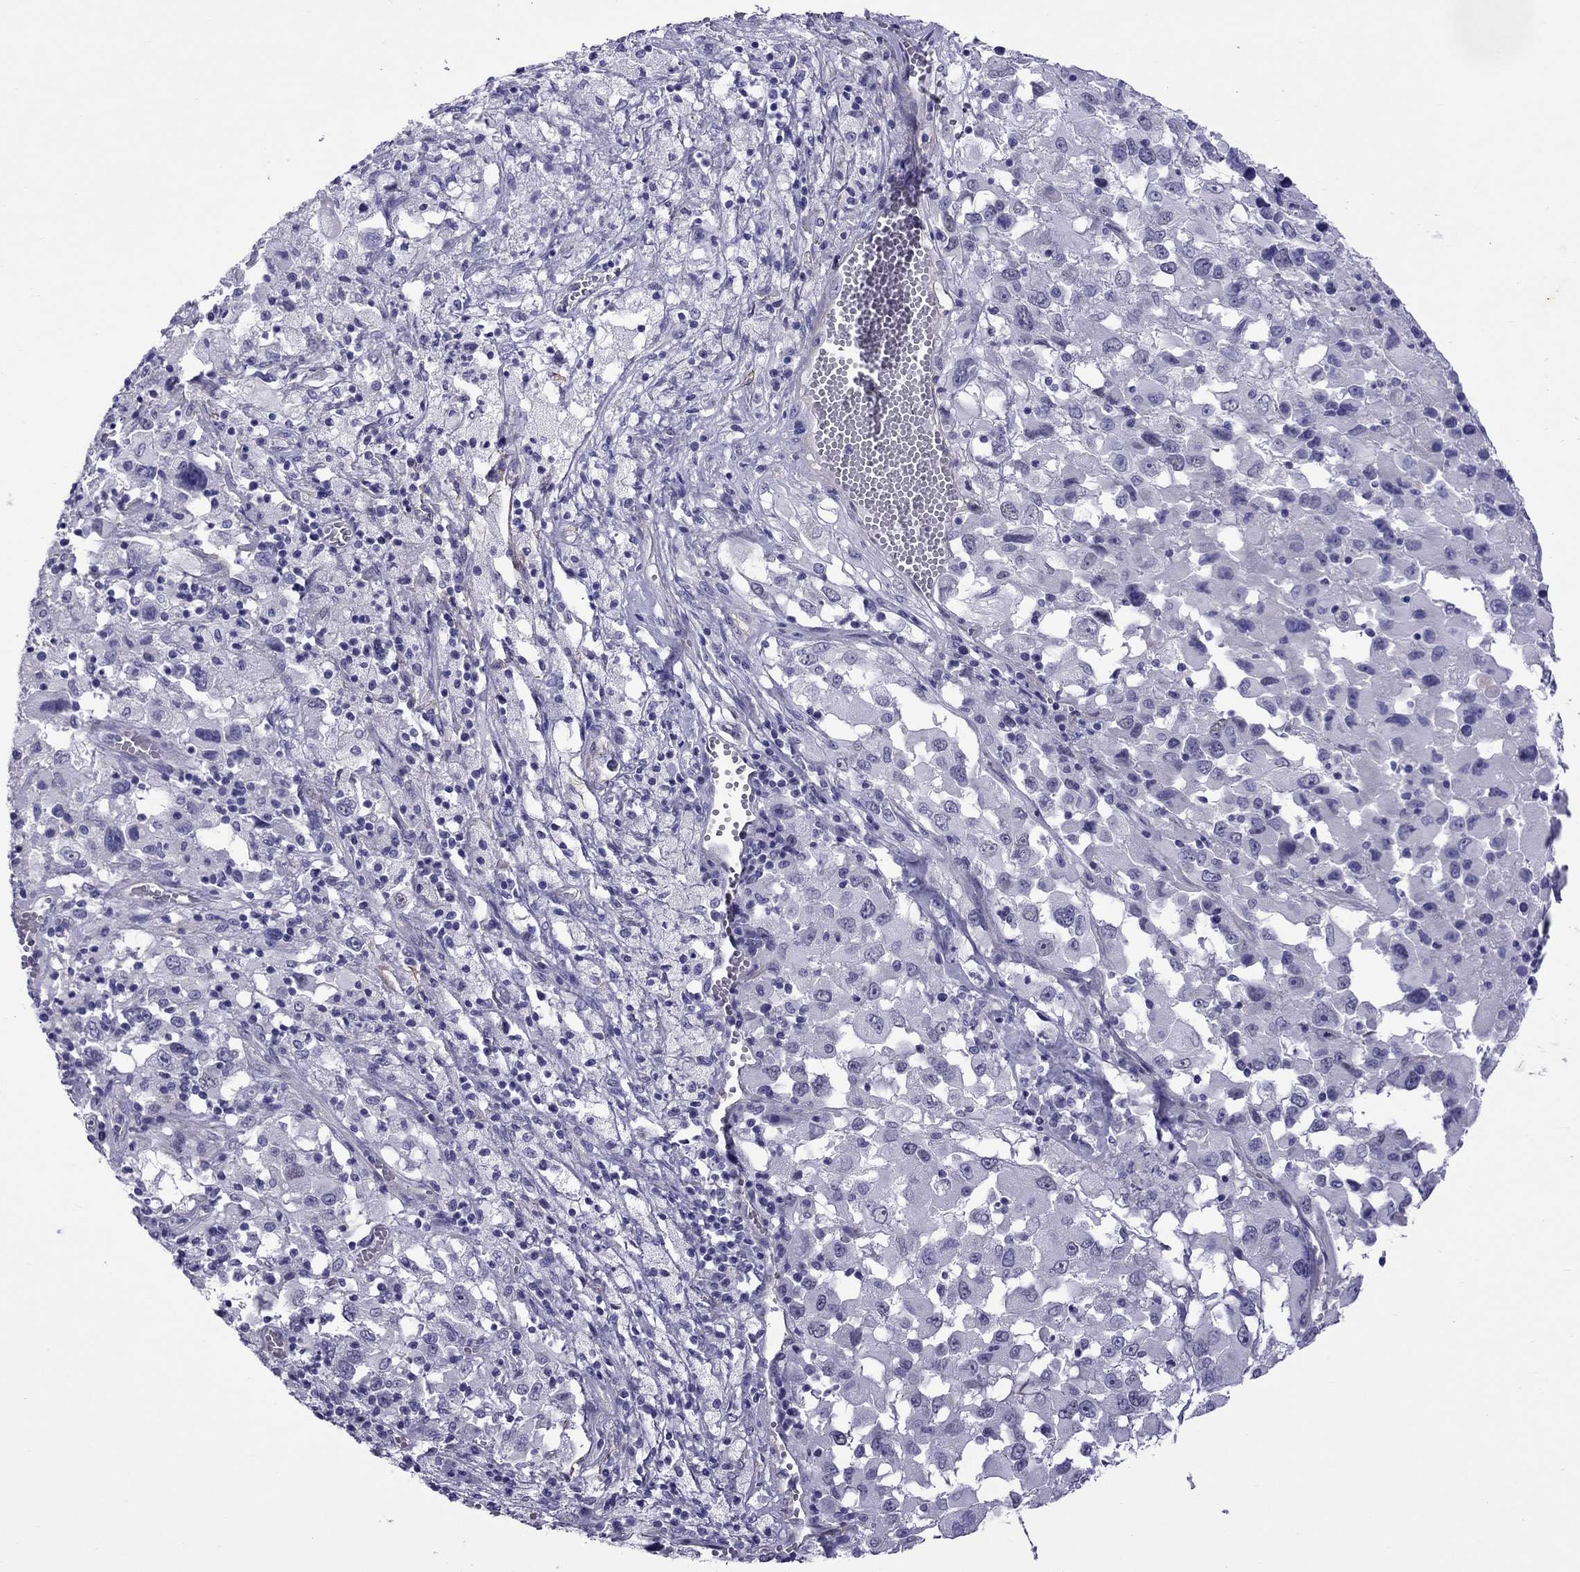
{"staining": {"intensity": "negative", "quantity": "none", "location": "none"}, "tissue": "melanoma", "cell_type": "Tumor cells", "image_type": "cancer", "snomed": [{"axis": "morphology", "description": "Malignant melanoma, Metastatic site"}, {"axis": "topography", "description": "Soft tissue"}], "caption": "A photomicrograph of melanoma stained for a protein exhibits no brown staining in tumor cells.", "gene": "CHRNA5", "patient": {"sex": "male", "age": 50}}